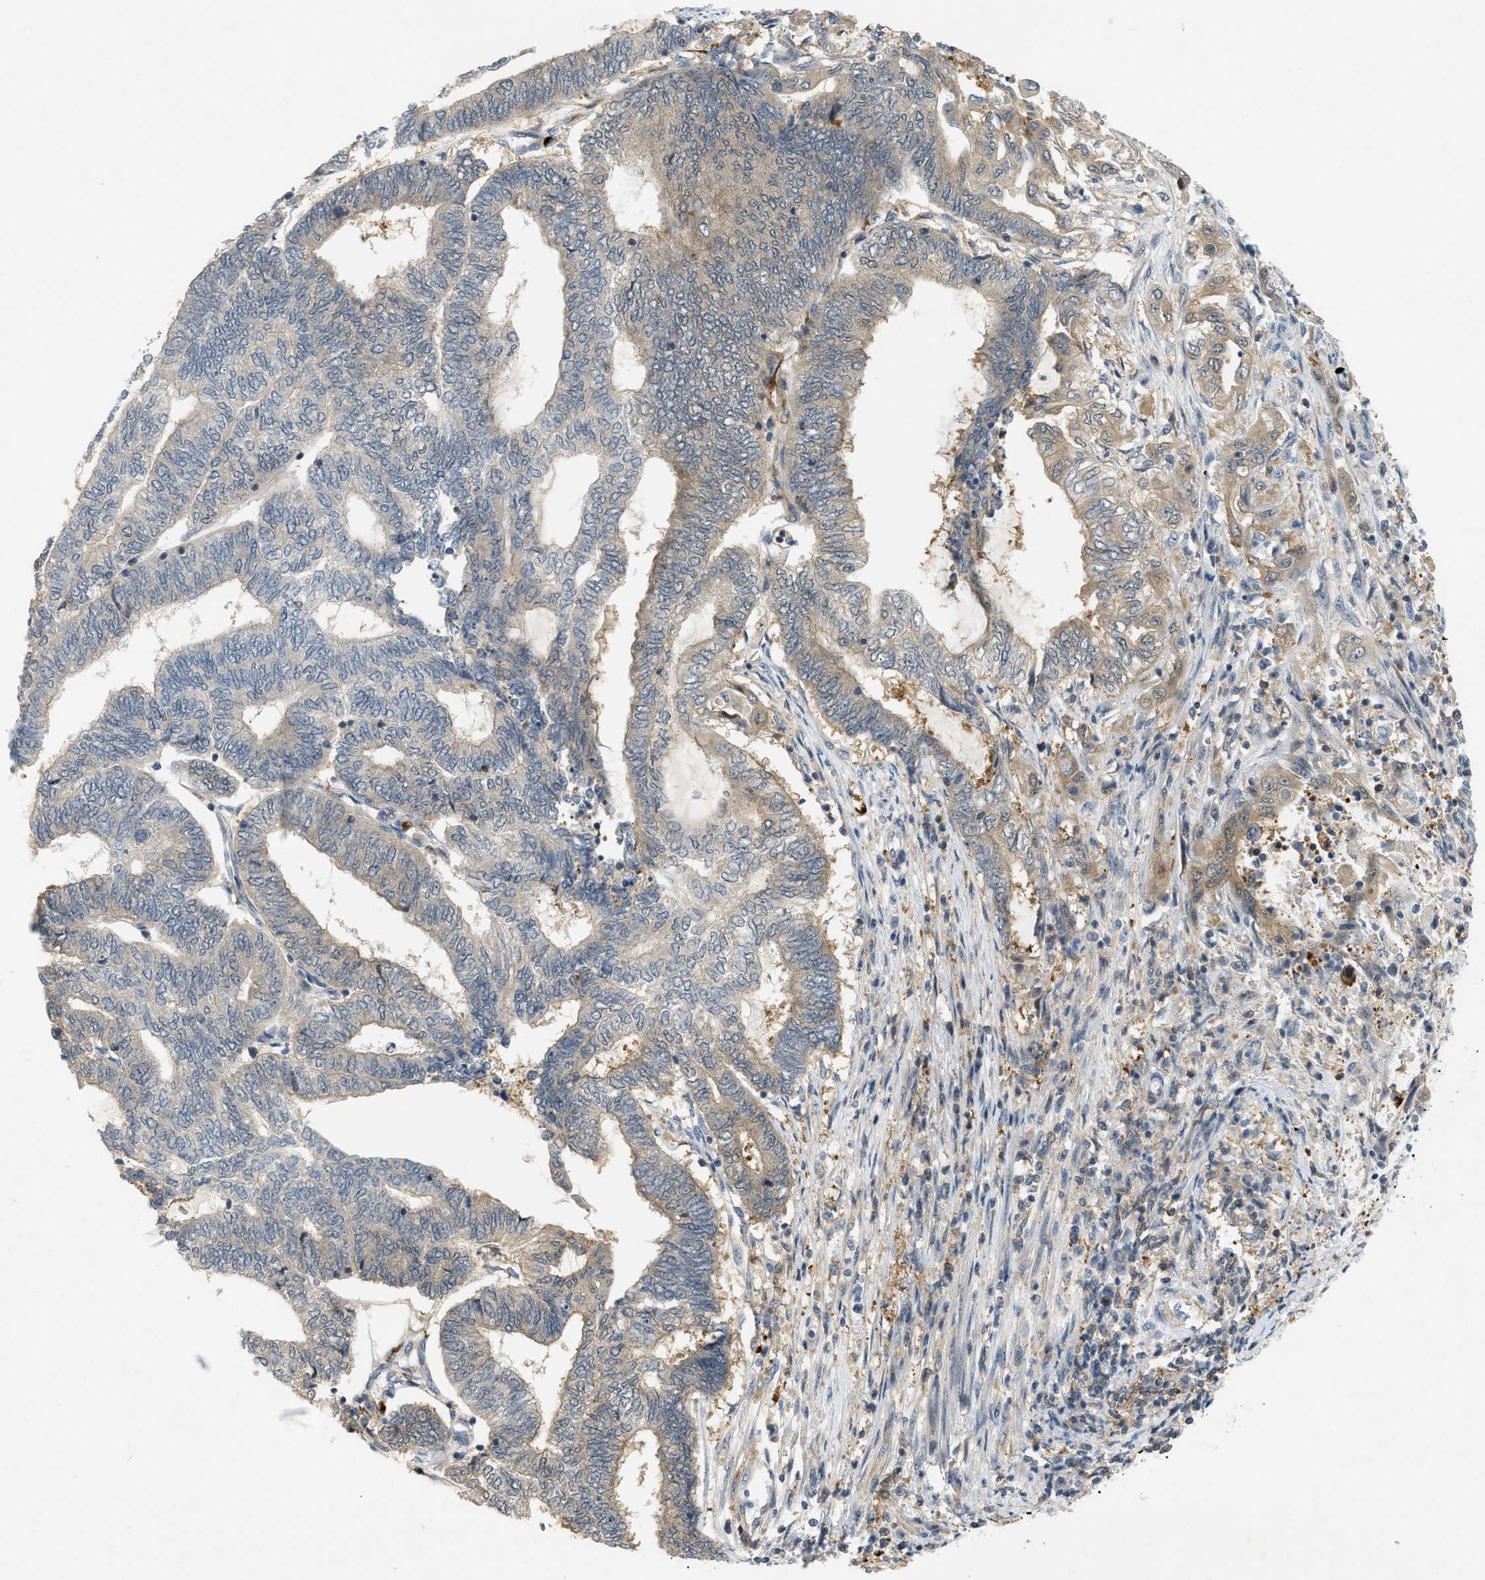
{"staining": {"intensity": "weak", "quantity": "<25%", "location": "cytoplasmic/membranous"}, "tissue": "endometrial cancer", "cell_type": "Tumor cells", "image_type": "cancer", "snomed": [{"axis": "morphology", "description": "Adenocarcinoma, NOS"}, {"axis": "topography", "description": "Uterus"}, {"axis": "topography", "description": "Endometrium"}], "caption": "A micrograph of human endometrial adenocarcinoma is negative for staining in tumor cells.", "gene": "PDCL3", "patient": {"sex": "female", "age": 70}}